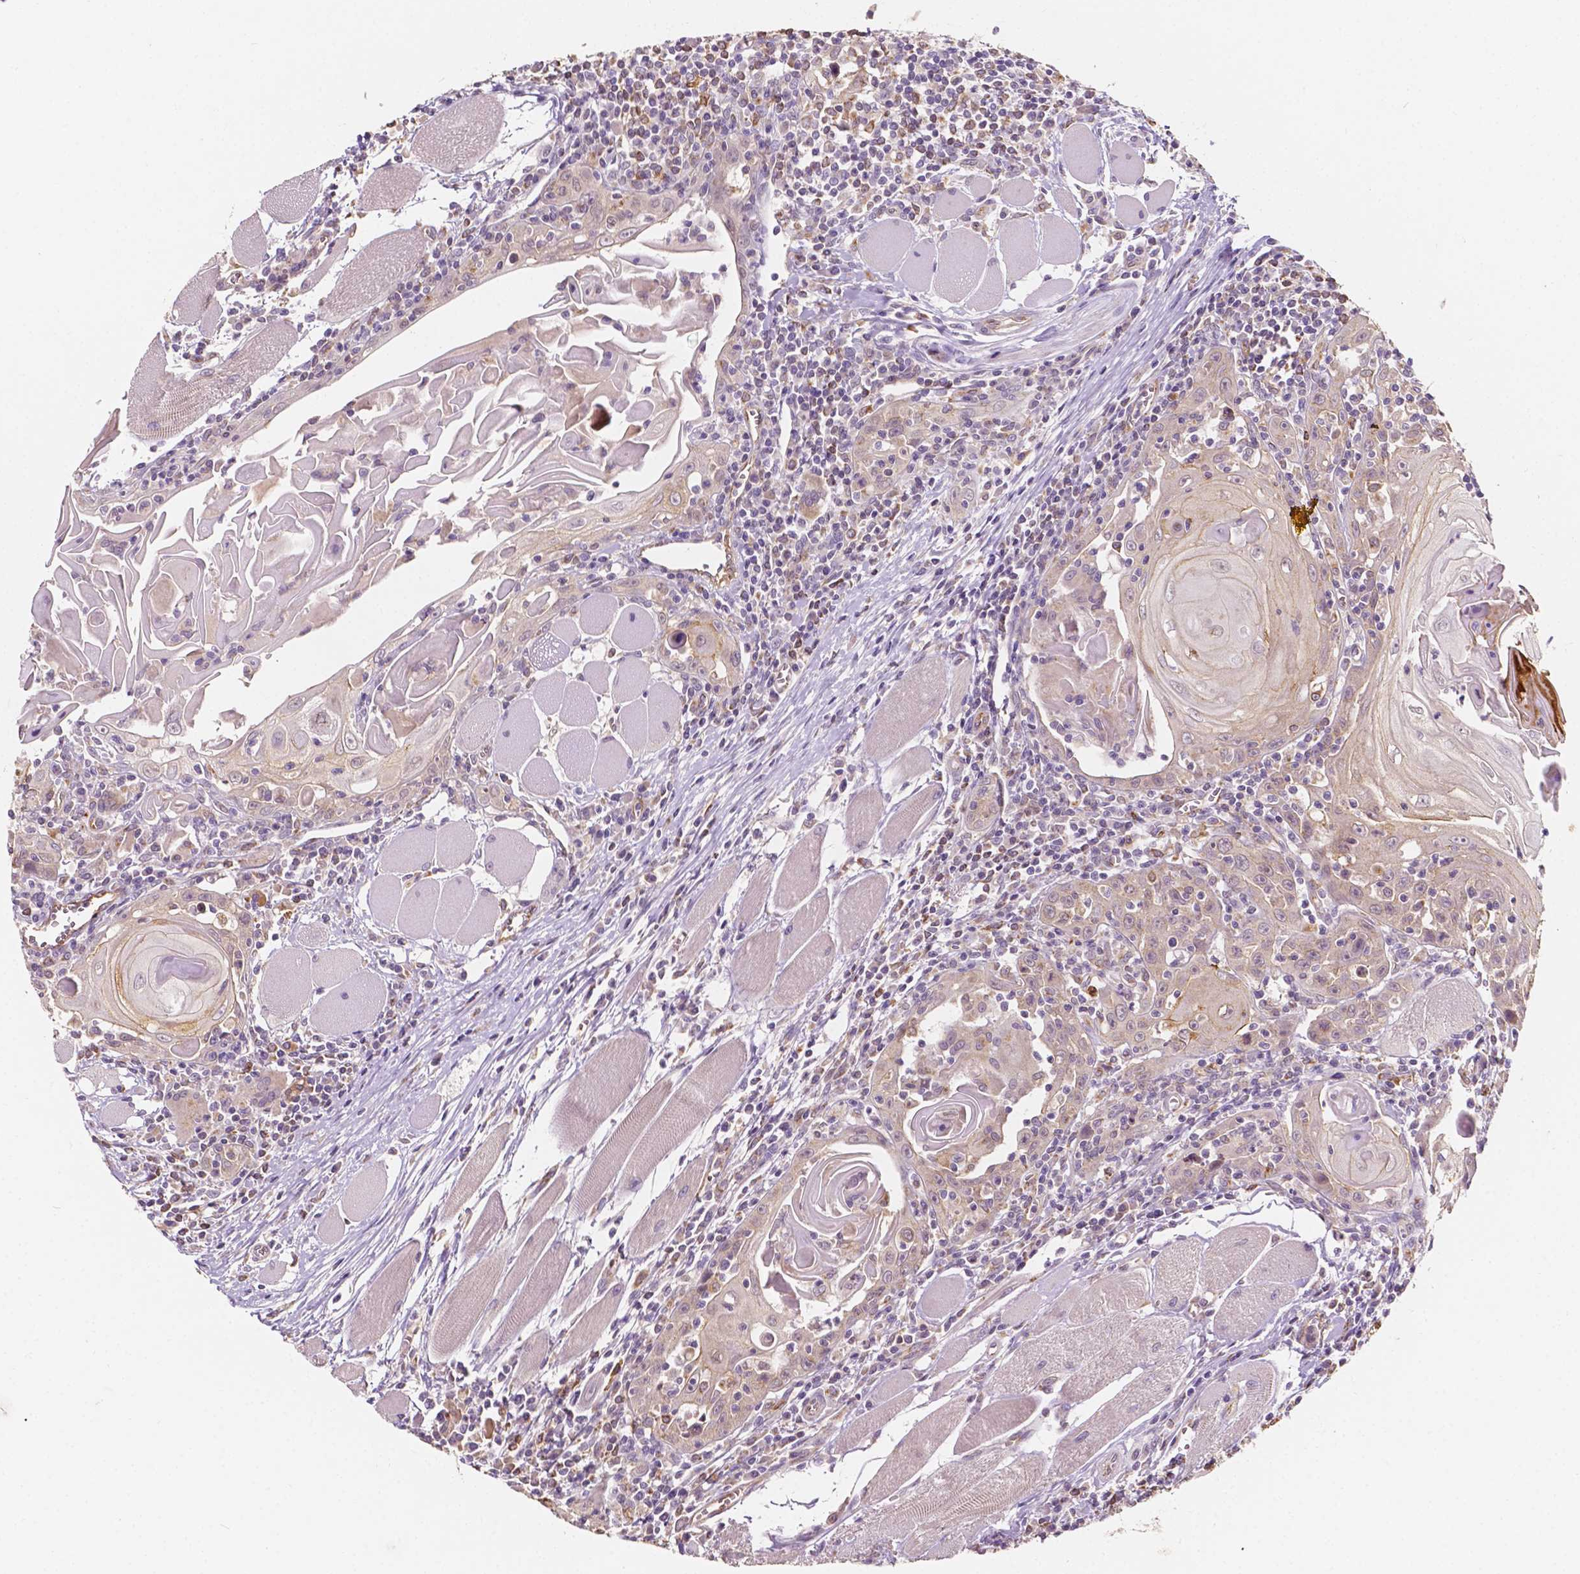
{"staining": {"intensity": "negative", "quantity": "none", "location": "none"}, "tissue": "head and neck cancer", "cell_type": "Tumor cells", "image_type": "cancer", "snomed": [{"axis": "morphology", "description": "Normal tissue, NOS"}, {"axis": "morphology", "description": "Squamous cell carcinoma, NOS"}, {"axis": "topography", "description": "Oral tissue"}, {"axis": "topography", "description": "Head-Neck"}], "caption": "Head and neck cancer (squamous cell carcinoma) stained for a protein using IHC exhibits no staining tumor cells.", "gene": "SLC22A4", "patient": {"sex": "male", "age": 52}}